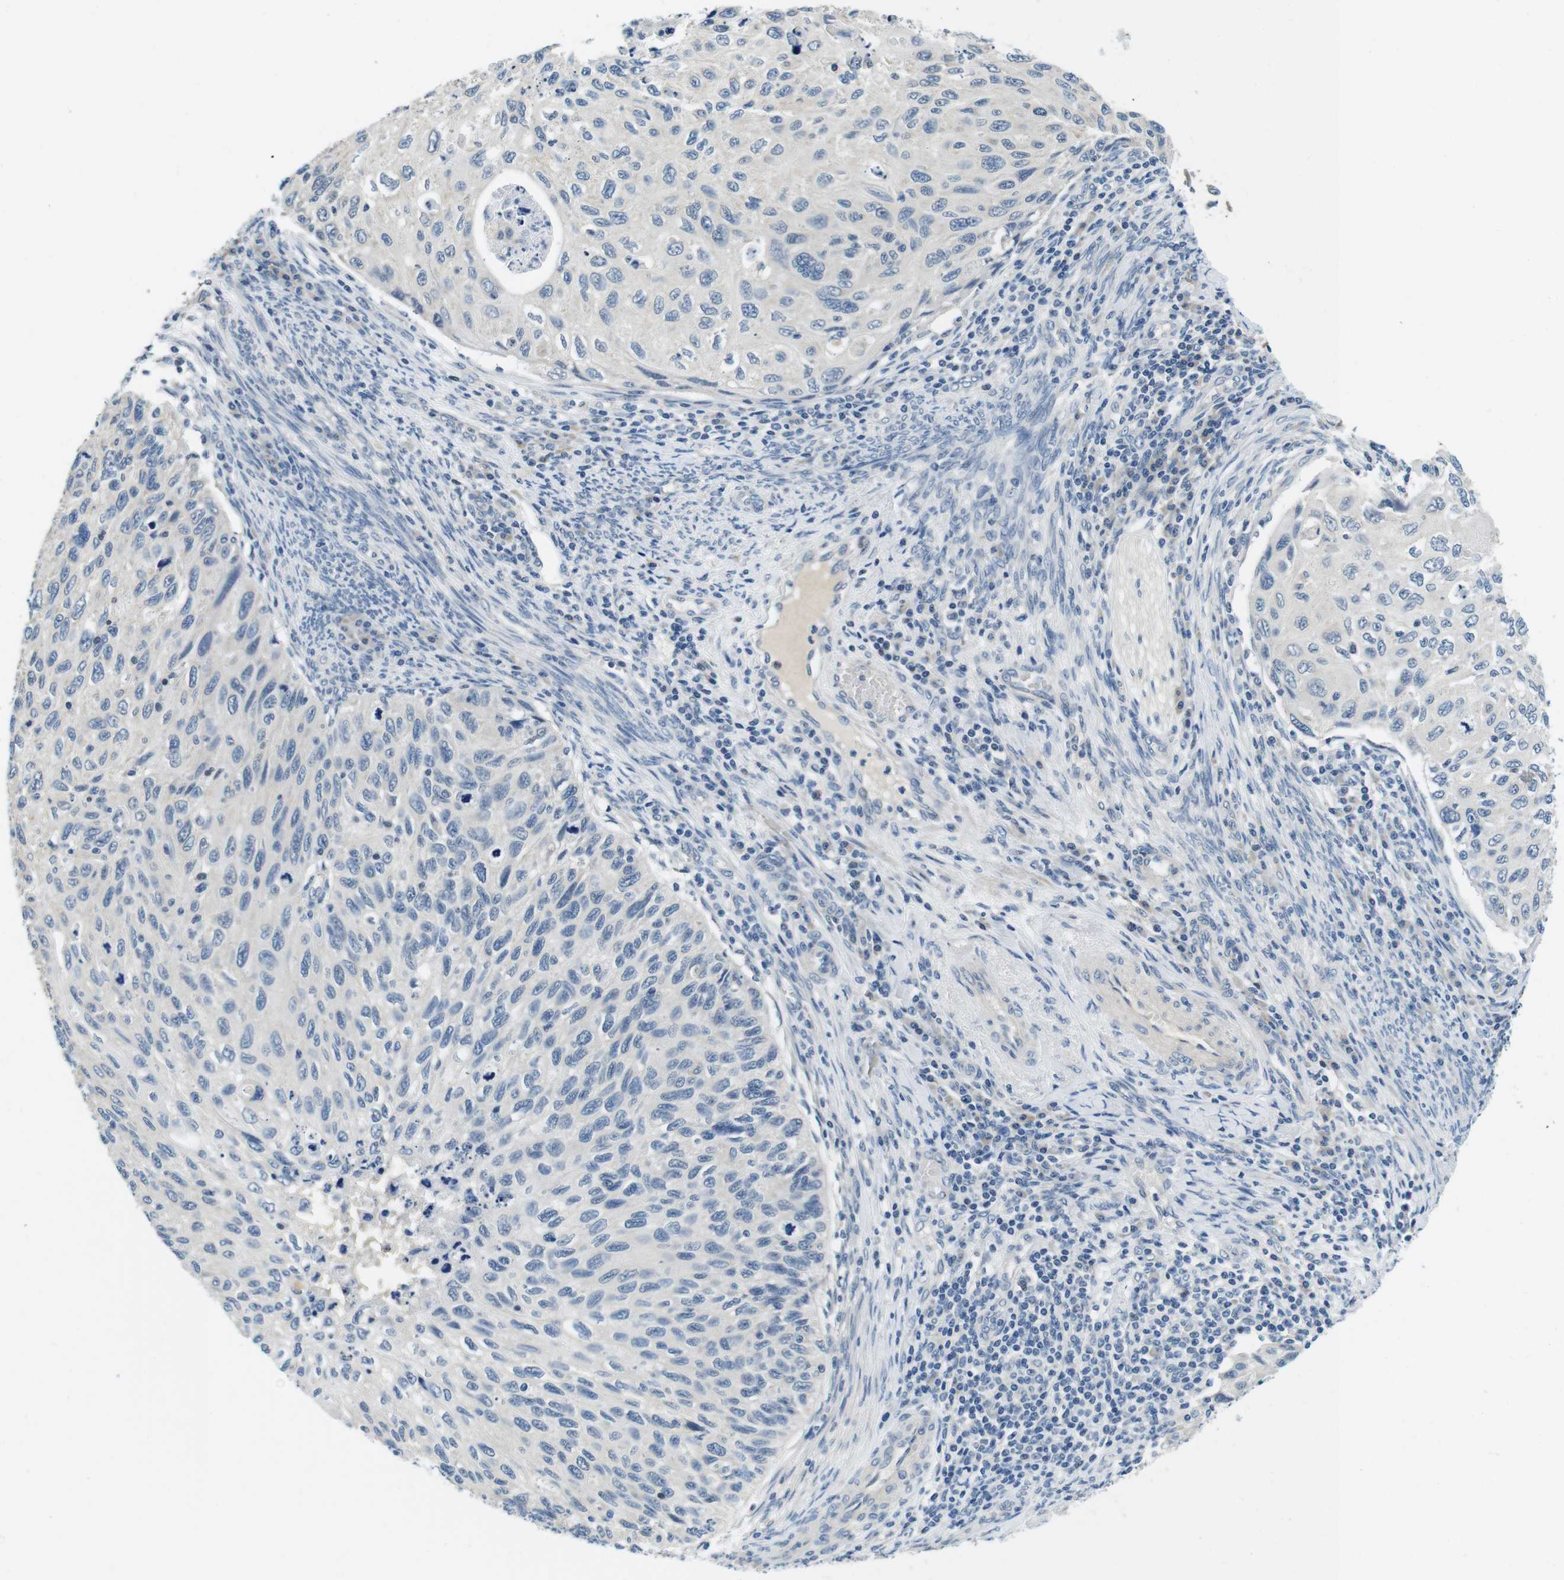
{"staining": {"intensity": "negative", "quantity": "none", "location": "none"}, "tissue": "cervical cancer", "cell_type": "Tumor cells", "image_type": "cancer", "snomed": [{"axis": "morphology", "description": "Squamous cell carcinoma, NOS"}, {"axis": "topography", "description": "Cervix"}], "caption": "Micrograph shows no protein expression in tumor cells of cervical cancer tissue.", "gene": "DTNA", "patient": {"sex": "female", "age": 70}}